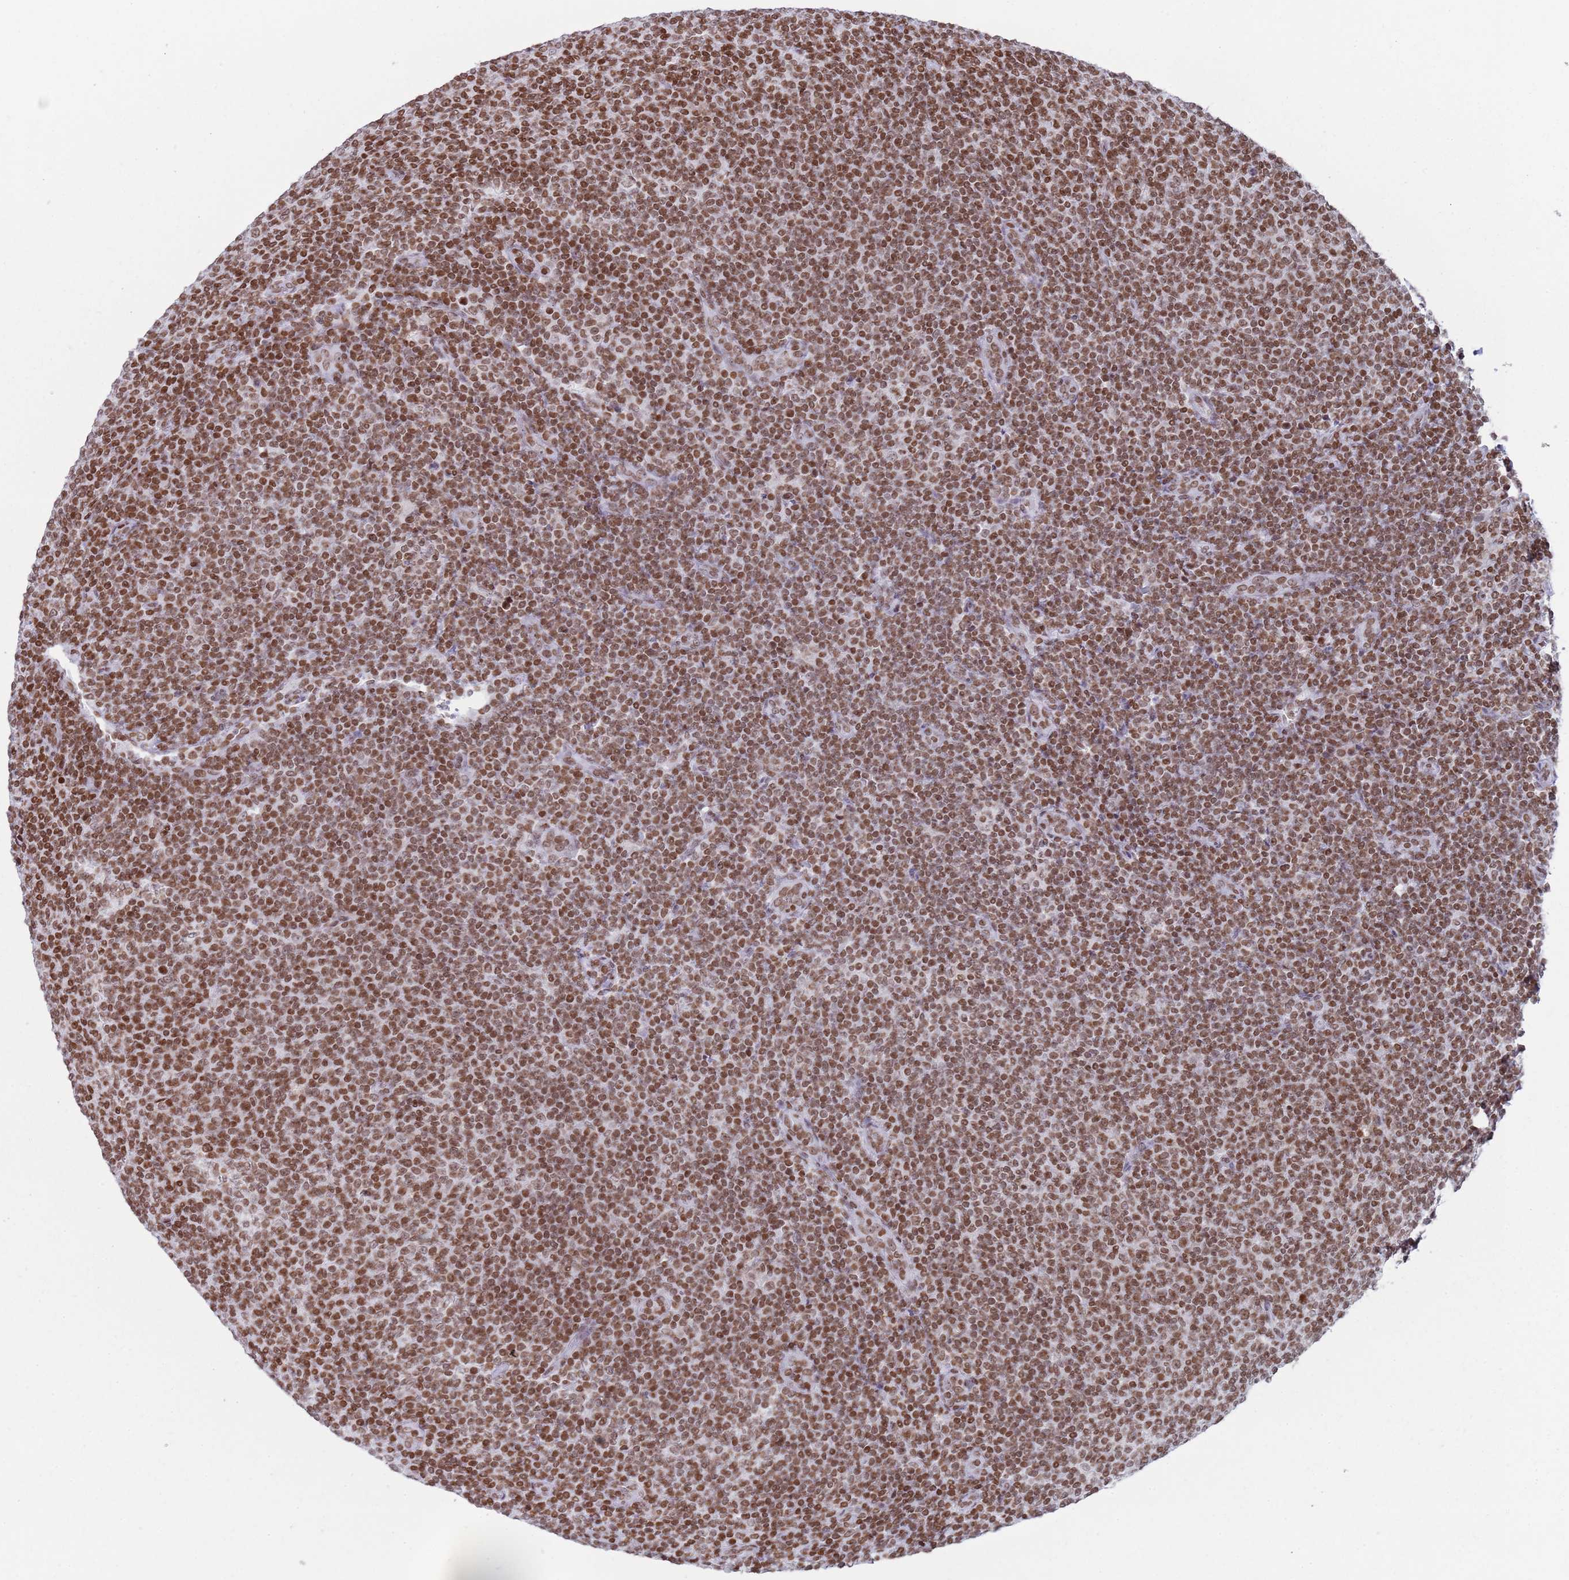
{"staining": {"intensity": "moderate", "quantity": ">75%", "location": "nuclear"}, "tissue": "lymphoma", "cell_type": "Tumor cells", "image_type": "cancer", "snomed": [{"axis": "morphology", "description": "Malignant lymphoma, non-Hodgkin's type, Low grade"}, {"axis": "topography", "description": "Lymph node"}], "caption": "Immunohistochemistry (IHC) histopathology image of neoplastic tissue: human low-grade malignant lymphoma, non-Hodgkin's type stained using immunohistochemistry reveals medium levels of moderate protein expression localized specifically in the nuclear of tumor cells, appearing as a nuclear brown color.", "gene": "HDAC8", "patient": {"sex": "male", "age": 66}}